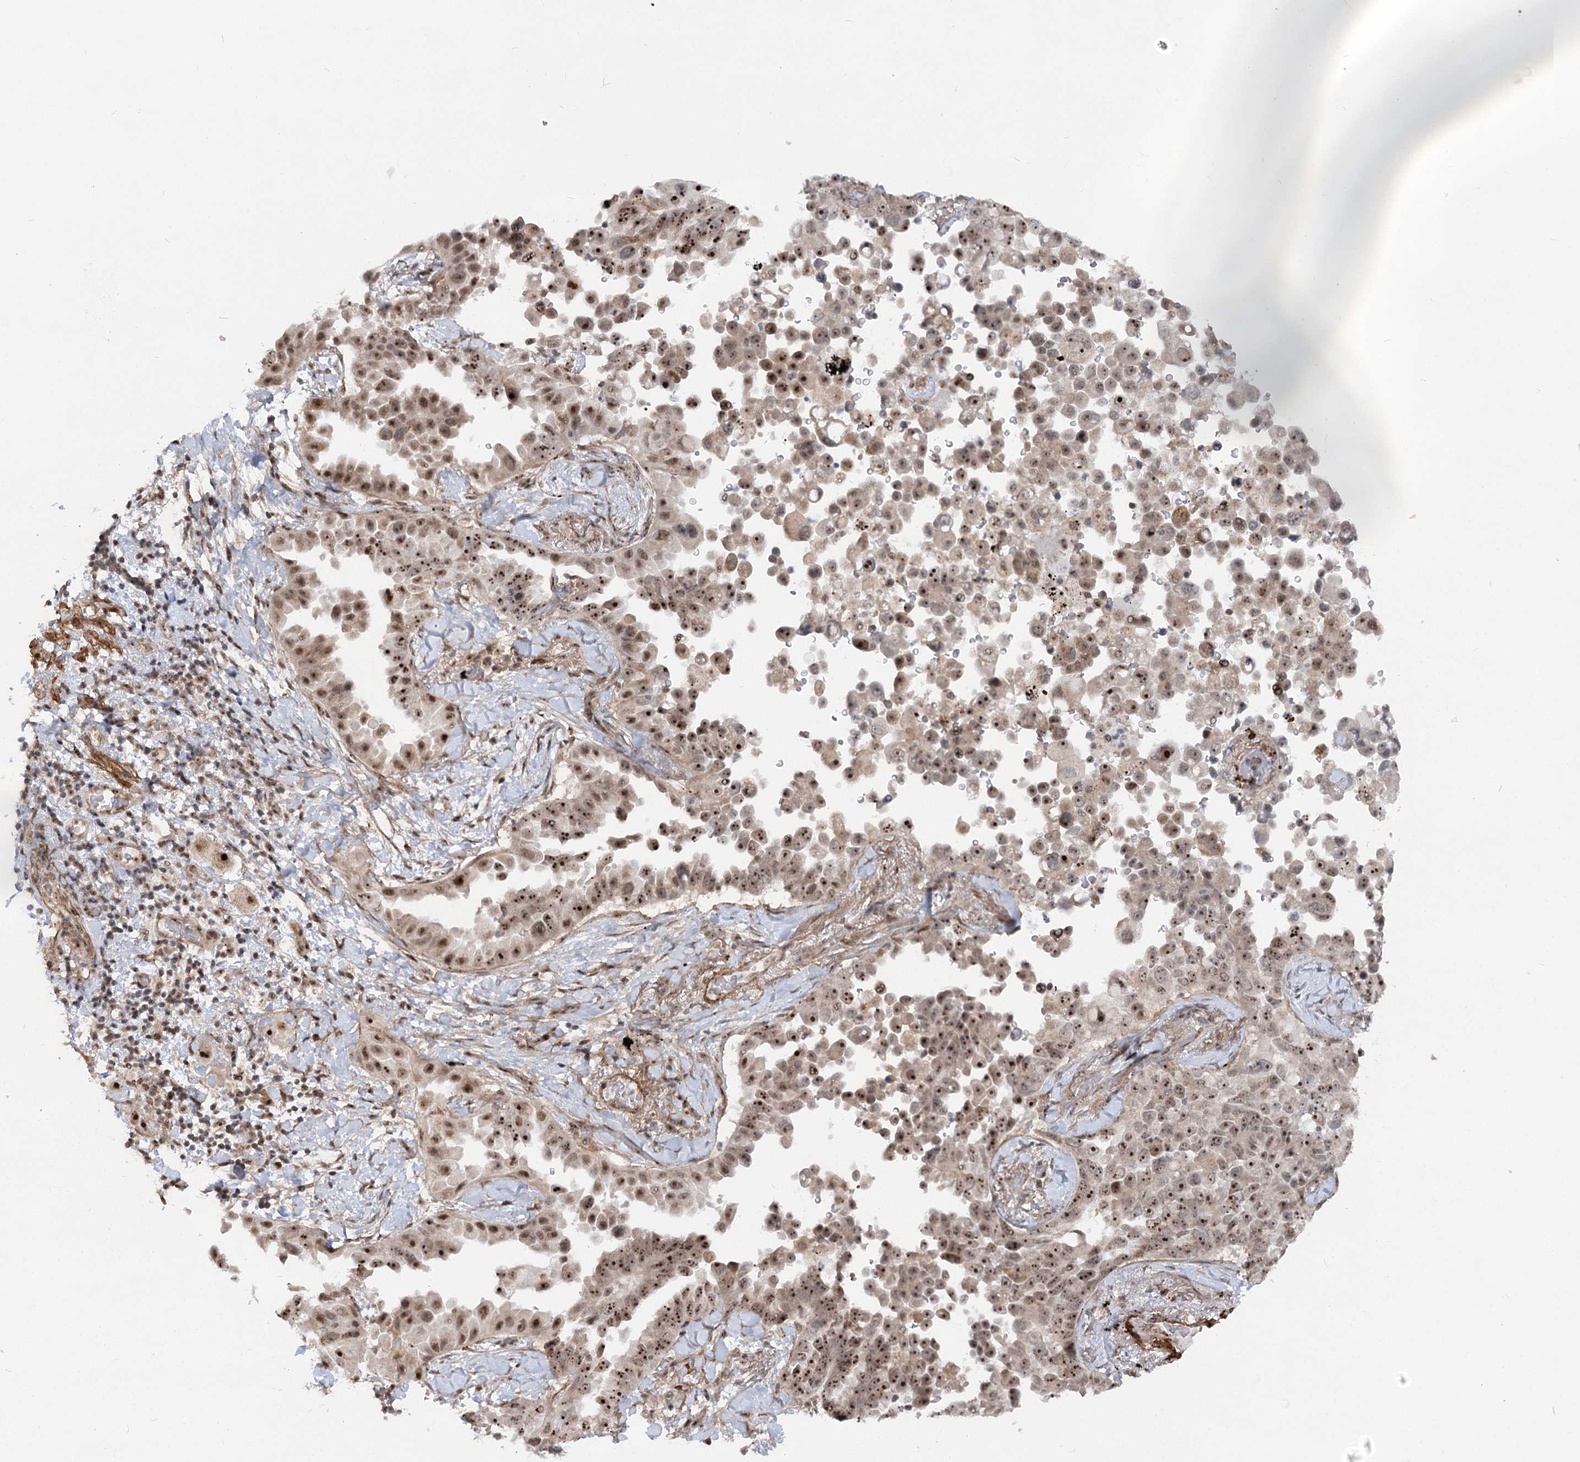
{"staining": {"intensity": "strong", "quantity": "25%-75%", "location": "nuclear"}, "tissue": "lung cancer", "cell_type": "Tumor cells", "image_type": "cancer", "snomed": [{"axis": "morphology", "description": "Adenocarcinoma, NOS"}, {"axis": "topography", "description": "Lung"}], "caption": "Adenocarcinoma (lung) stained with a brown dye exhibits strong nuclear positive expression in approximately 25%-75% of tumor cells.", "gene": "GNL3L", "patient": {"sex": "female", "age": 67}}